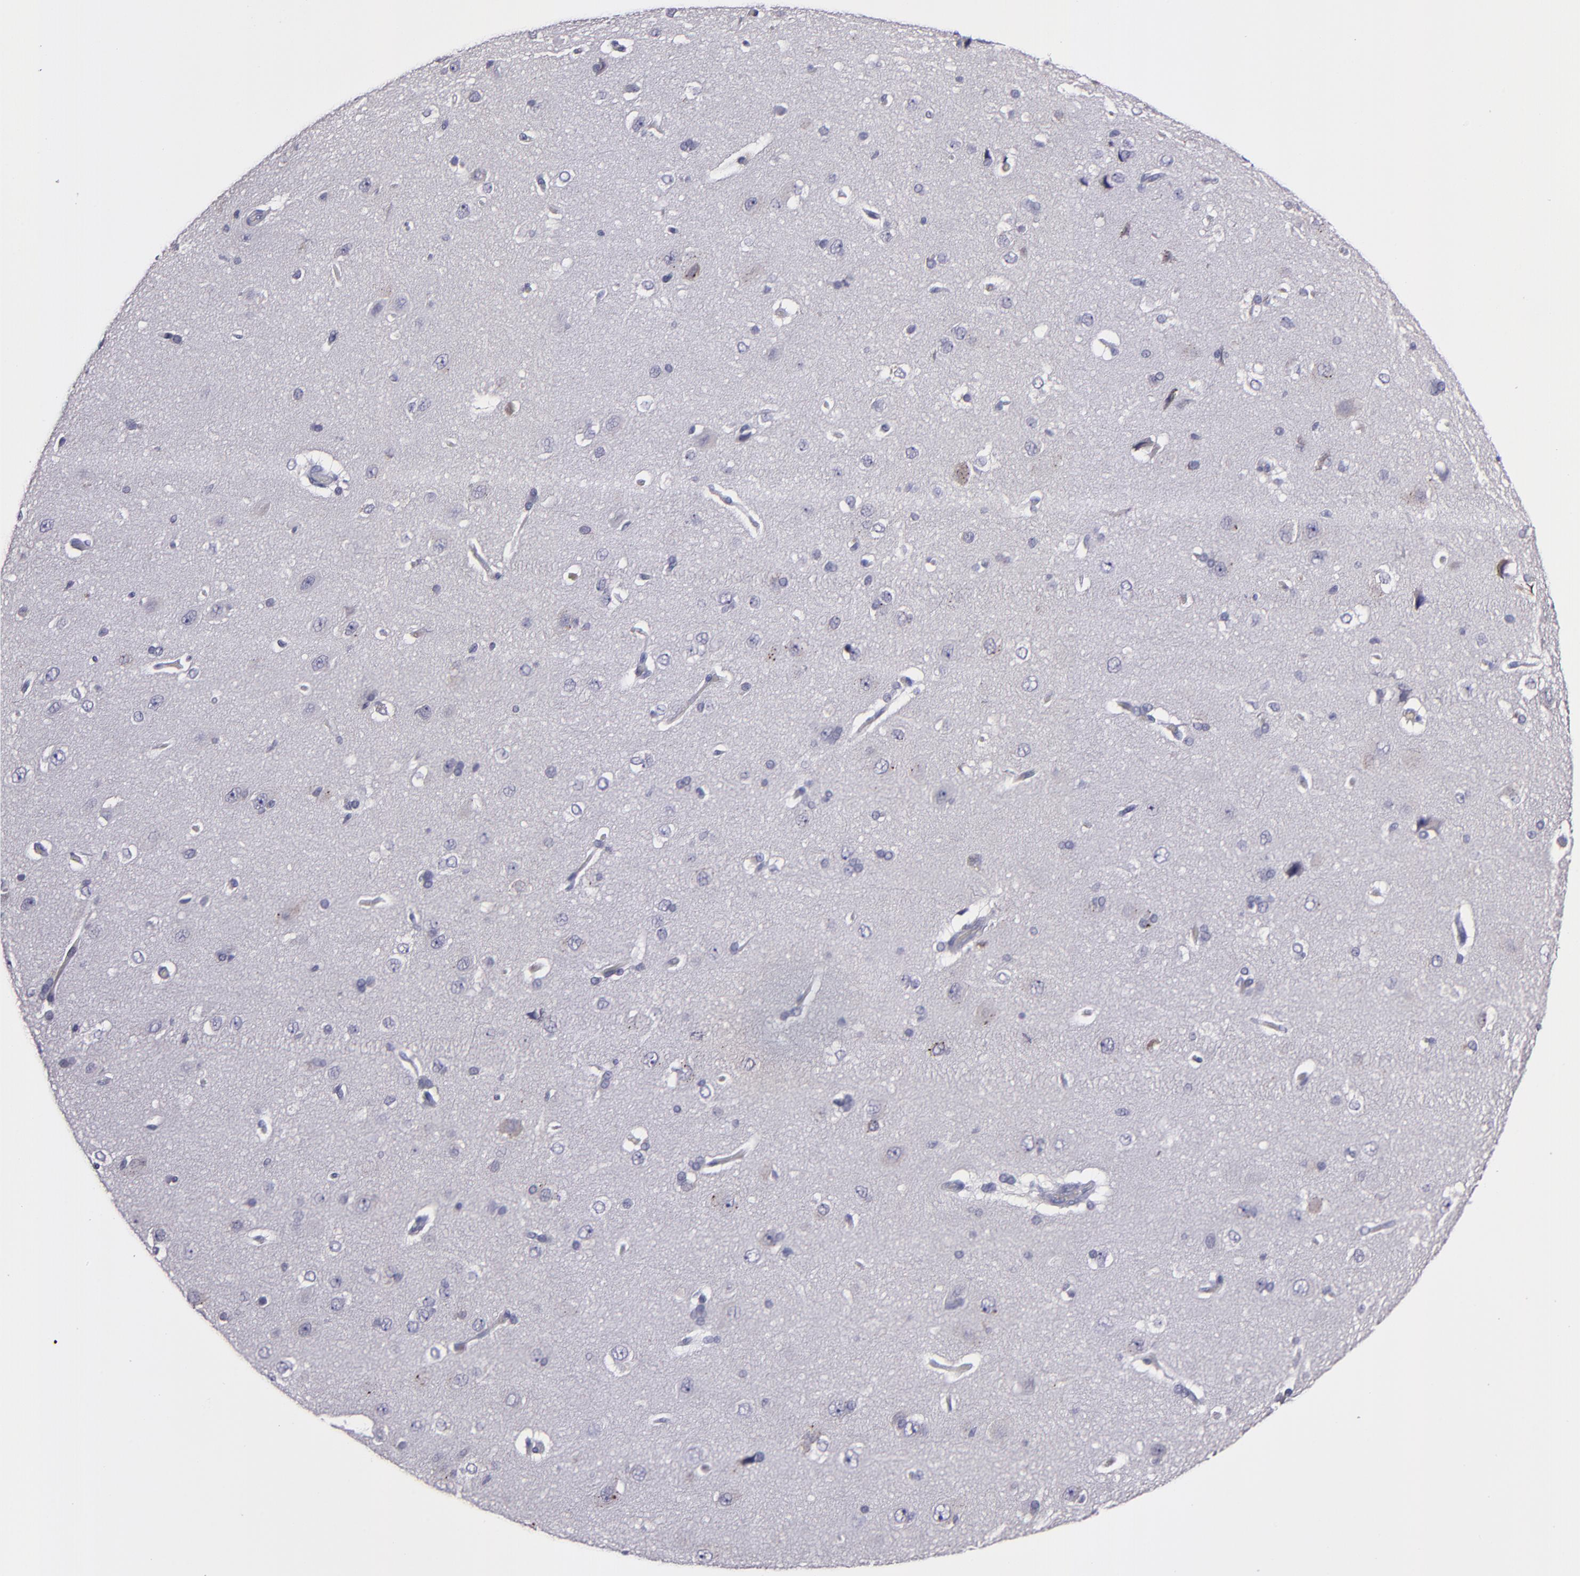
{"staining": {"intensity": "weak", "quantity": ">75%", "location": "cytoplasmic/membranous"}, "tissue": "cerebral cortex", "cell_type": "Endothelial cells", "image_type": "normal", "snomed": [{"axis": "morphology", "description": "Normal tissue, NOS"}, {"axis": "topography", "description": "Cerebral cortex"}], "caption": "This is an image of immunohistochemistry staining of benign cerebral cortex, which shows weak expression in the cytoplasmic/membranous of endothelial cells.", "gene": "MASP1", "patient": {"sex": "female", "age": 45}}